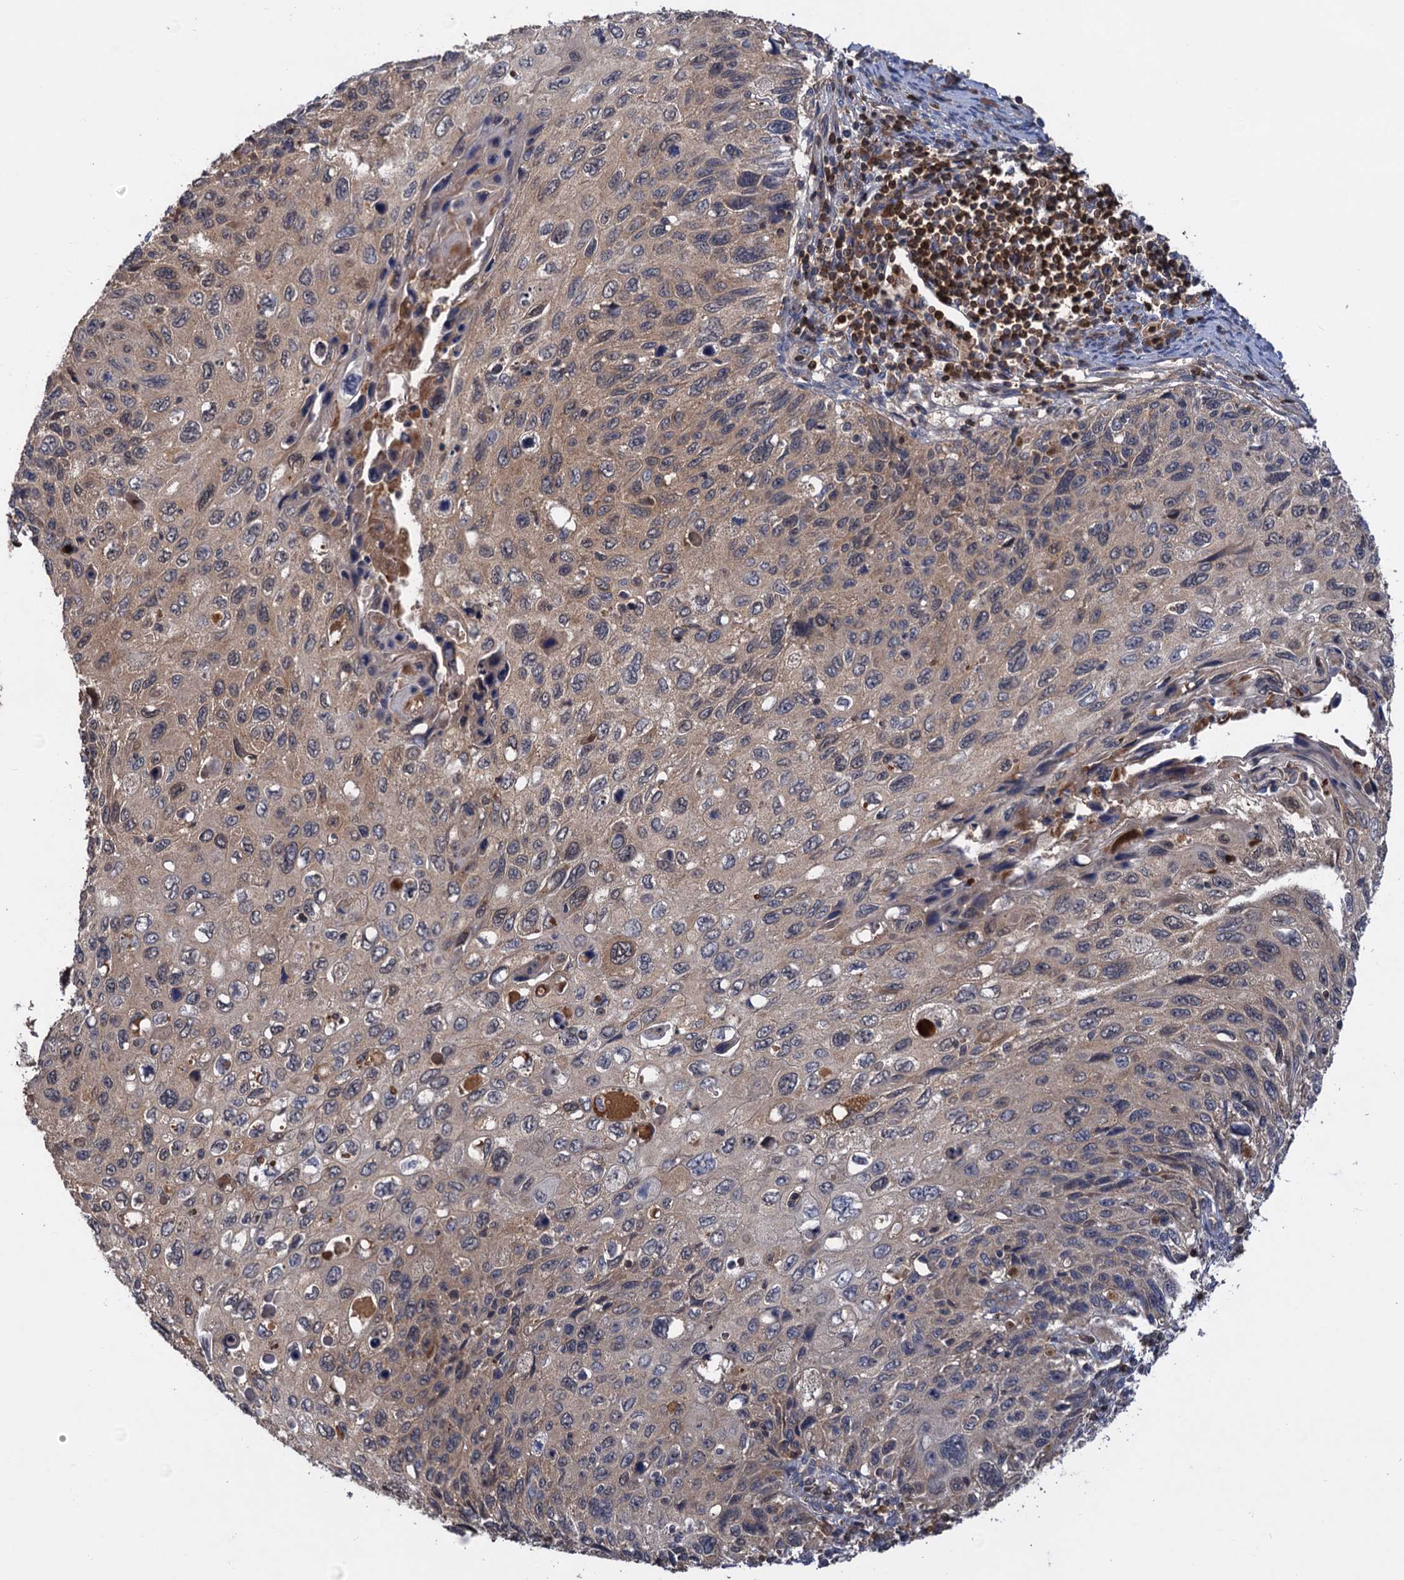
{"staining": {"intensity": "weak", "quantity": "25%-75%", "location": "cytoplasmic/membranous"}, "tissue": "cervical cancer", "cell_type": "Tumor cells", "image_type": "cancer", "snomed": [{"axis": "morphology", "description": "Squamous cell carcinoma, NOS"}, {"axis": "topography", "description": "Cervix"}], "caption": "Protein staining exhibits weak cytoplasmic/membranous expression in approximately 25%-75% of tumor cells in squamous cell carcinoma (cervical).", "gene": "DGKA", "patient": {"sex": "female", "age": 70}}